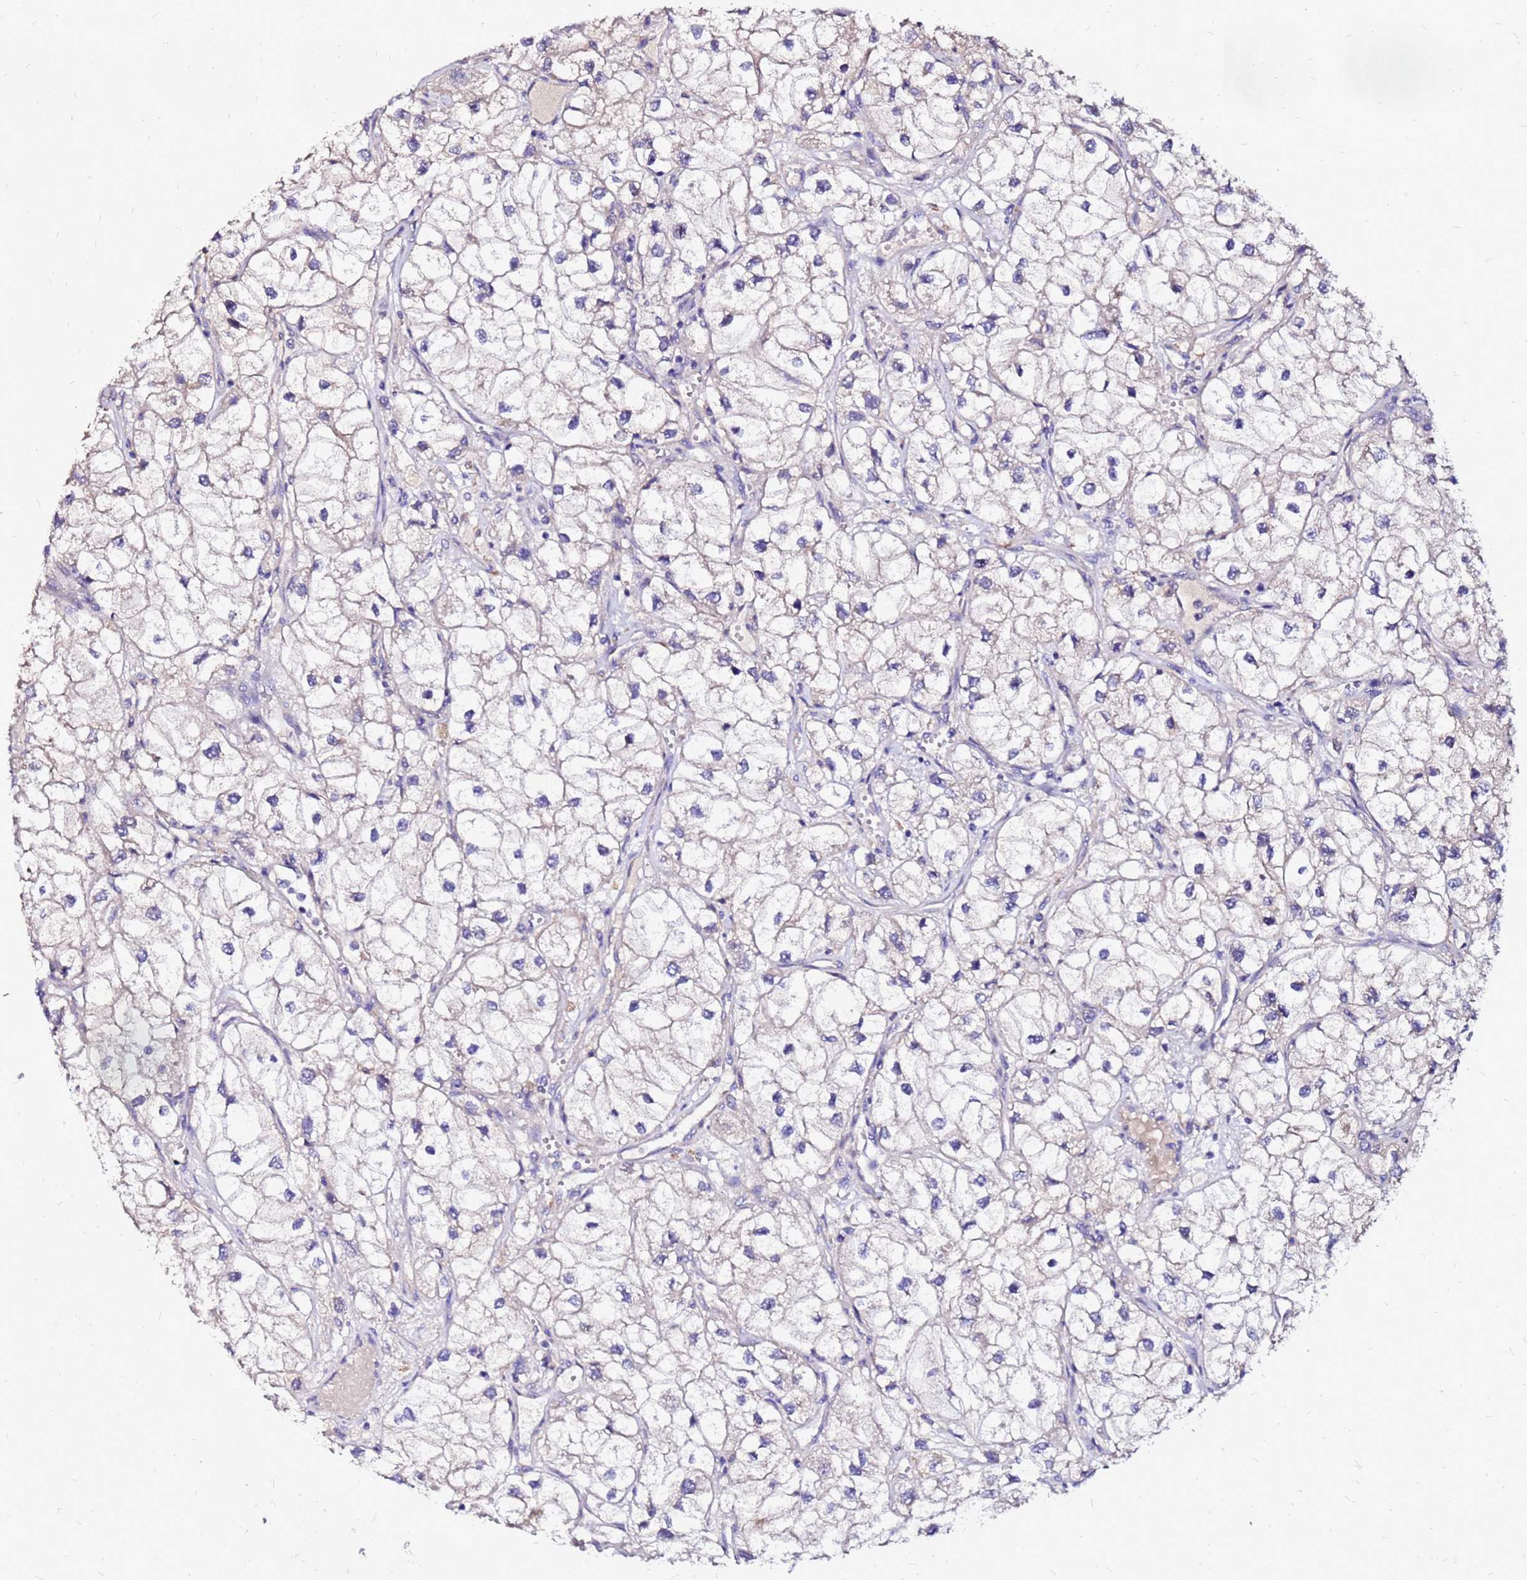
{"staining": {"intensity": "weak", "quantity": "<25%", "location": "cytoplasmic/membranous"}, "tissue": "renal cancer", "cell_type": "Tumor cells", "image_type": "cancer", "snomed": [{"axis": "morphology", "description": "Adenocarcinoma, NOS"}, {"axis": "topography", "description": "Kidney"}], "caption": "Image shows no significant protein staining in tumor cells of adenocarcinoma (renal). (Brightfield microscopy of DAB (3,3'-diaminobenzidine) immunohistochemistry at high magnification).", "gene": "ARHGEF5", "patient": {"sex": "male", "age": 59}}